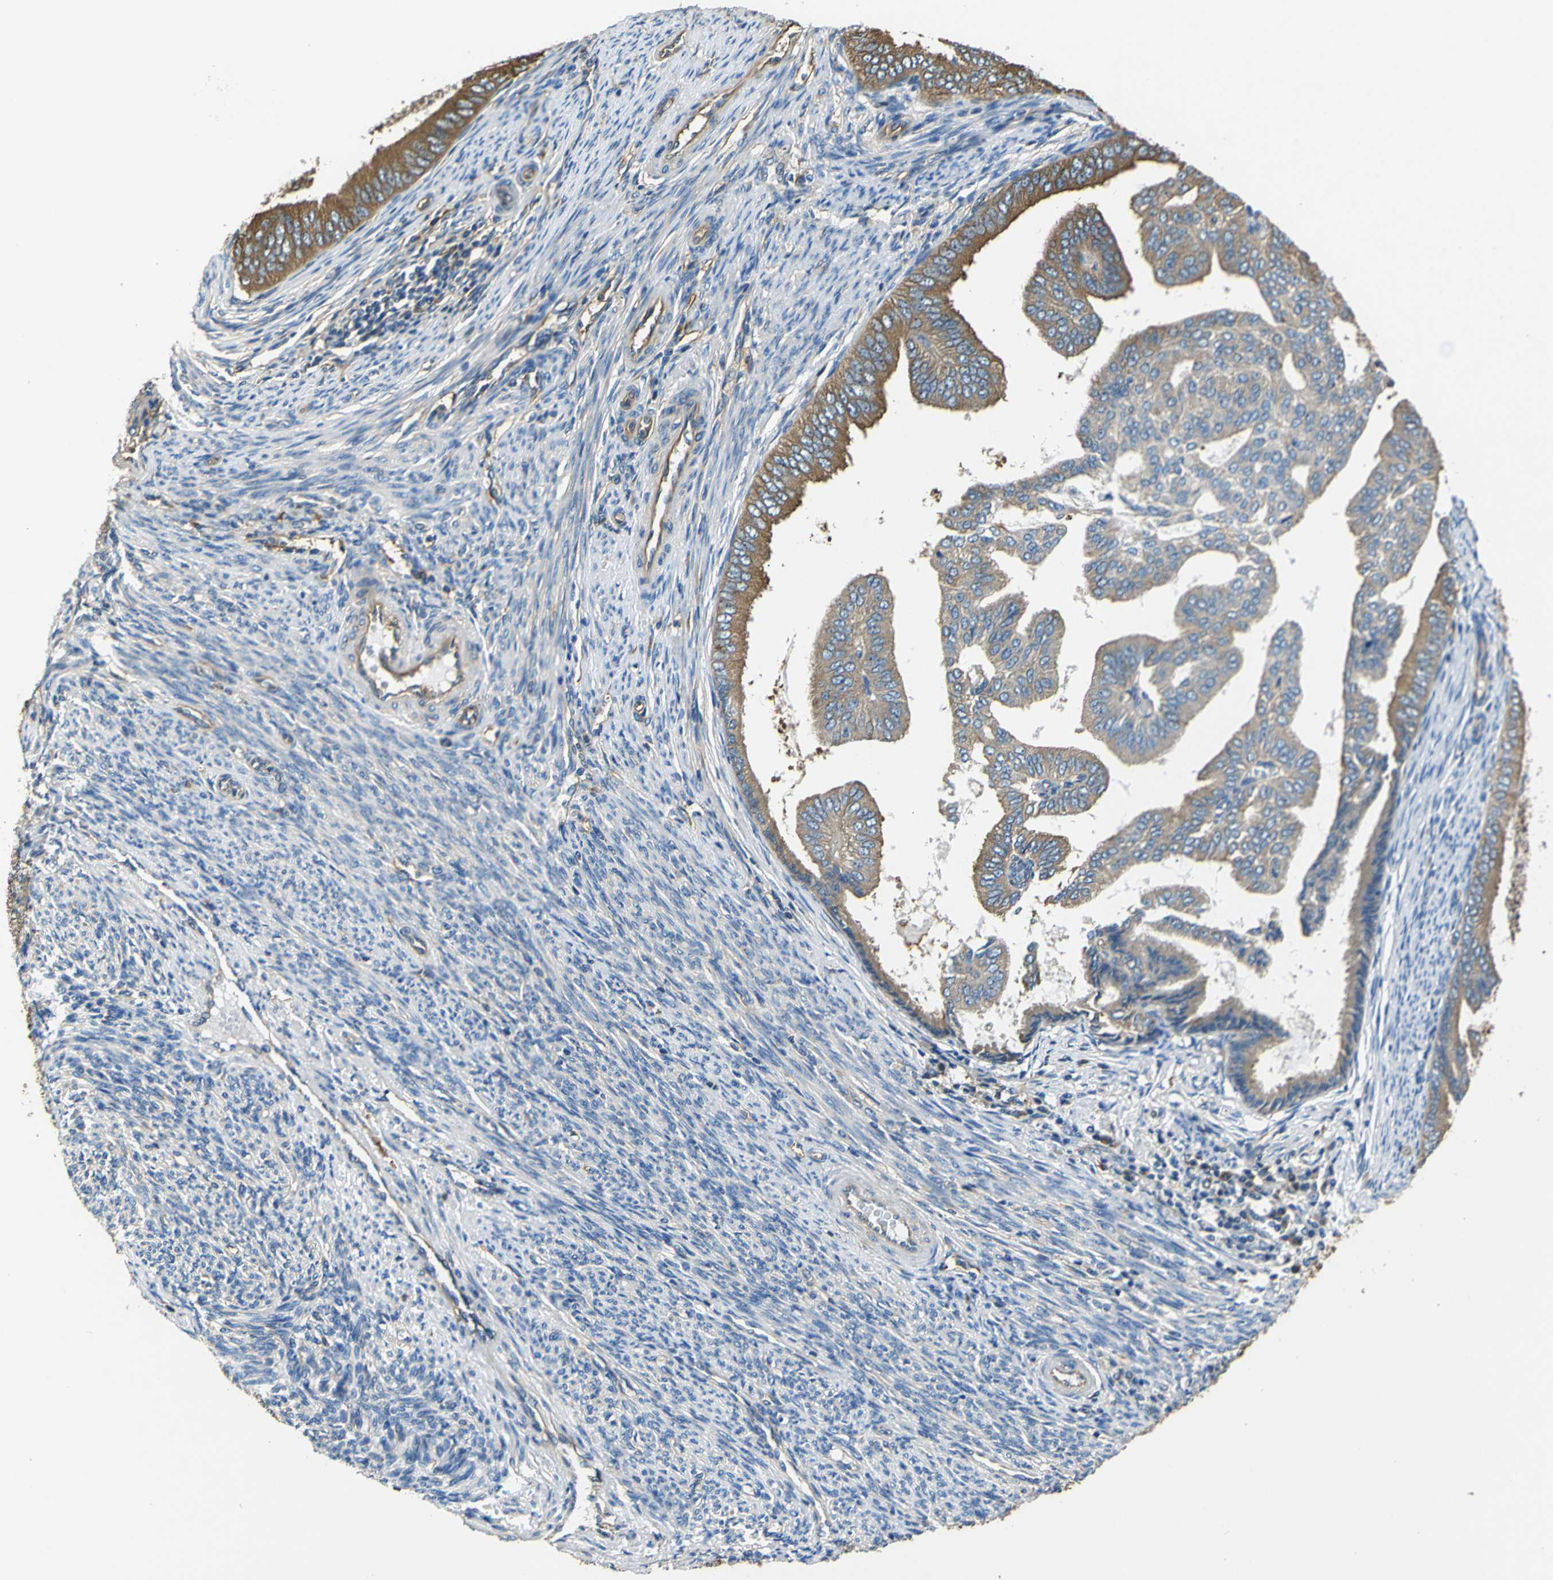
{"staining": {"intensity": "moderate", "quantity": ">75%", "location": "cytoplasmic/membranous"}, "tissue": "endometrial cancer", "cell_type": "Tumor cells", "image_type": "cancer", "snomed": [{"axis": "morphology", "description": "Adenocarcinoma, NOS"}, {"axis": "topography", "description": "Endometrium"}], "caption": "Protein expression analysis of endometrial adenocarcinoma displays moderate cytoplasmic/membranous expression in approximately >75% of tumor cells.", "gene": "TUBB", "patient": {"sex": "female", "age": 58}}